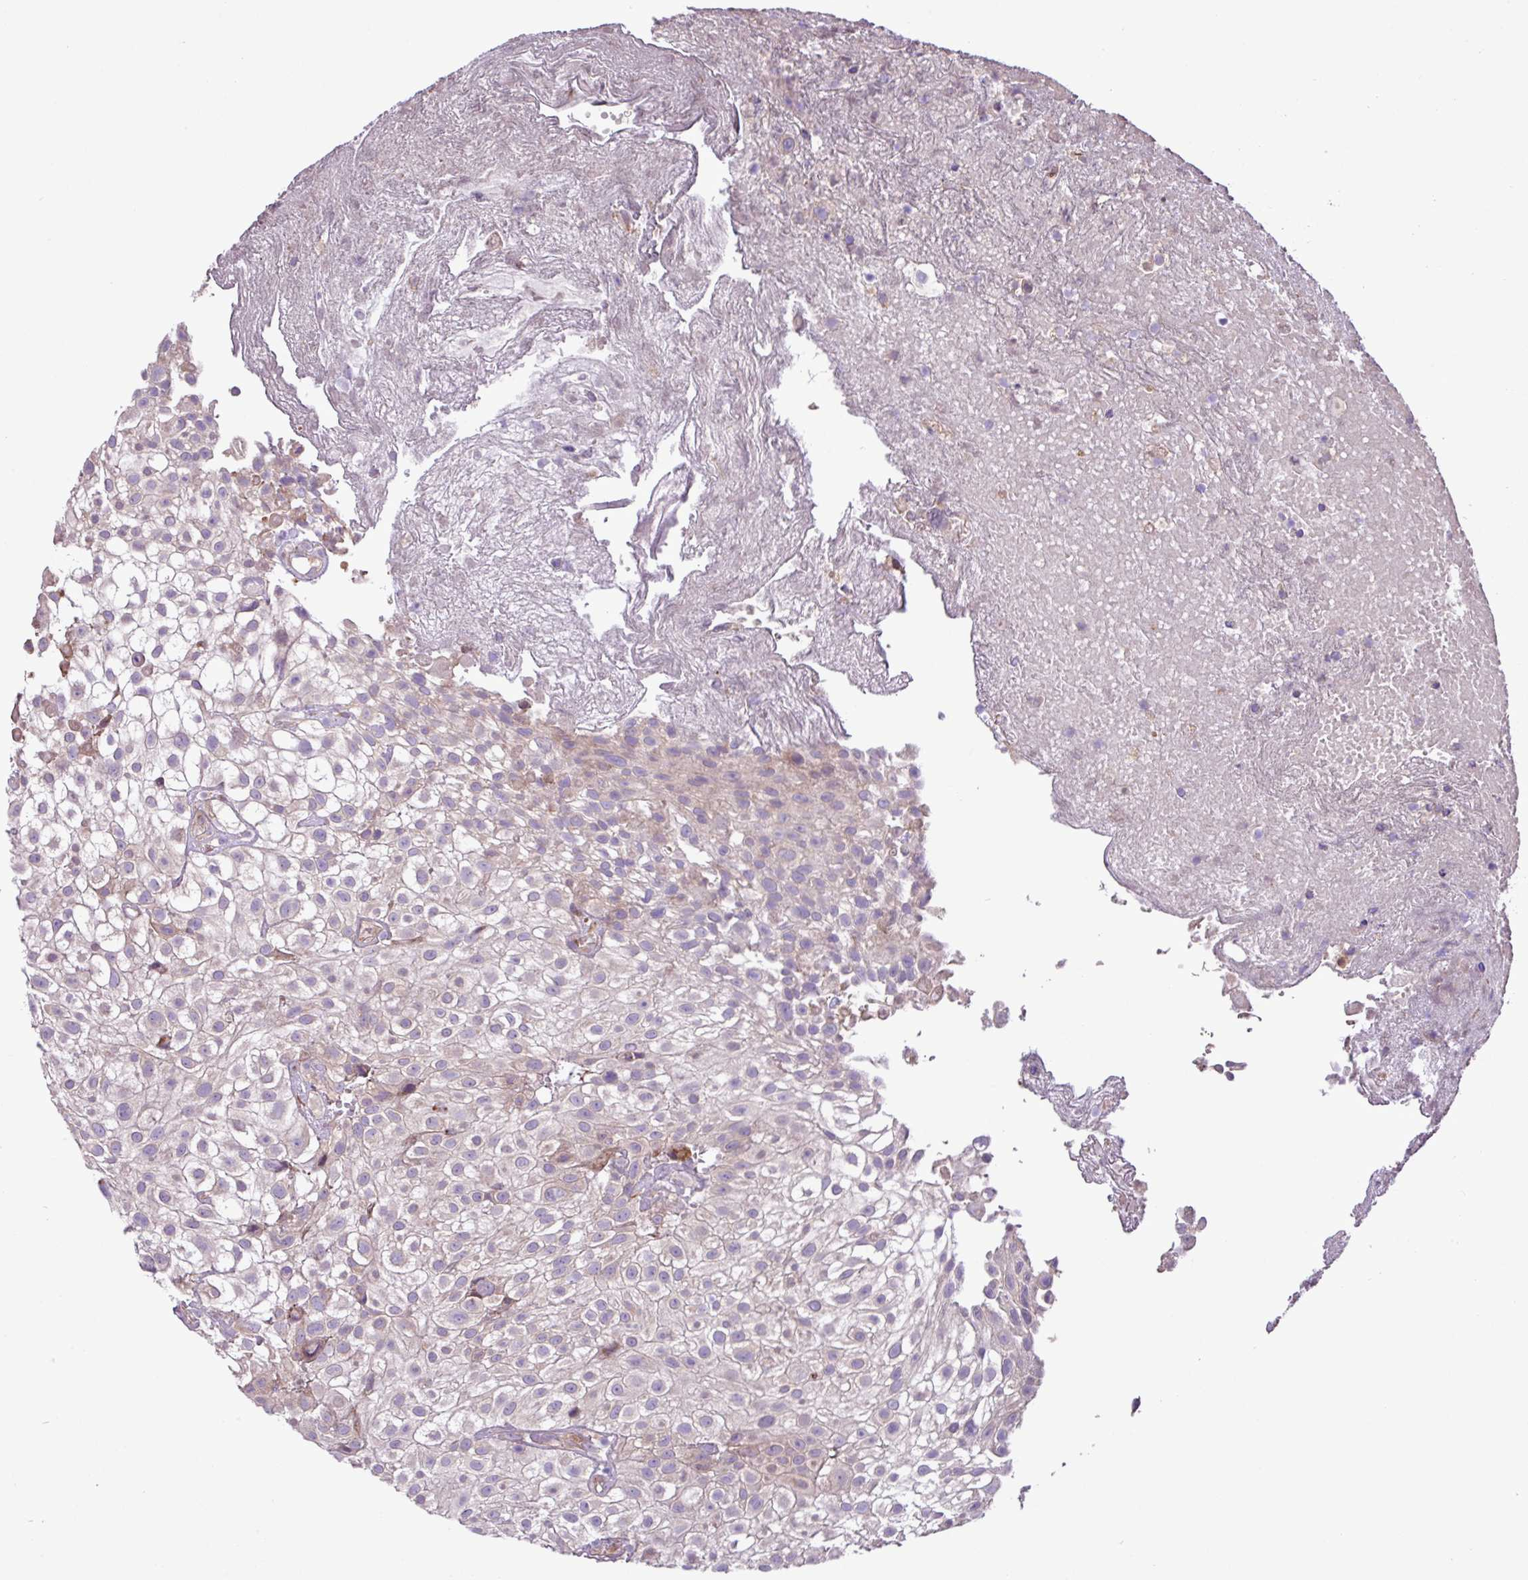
{"staining": {"intensity": "weak", "quantity": "<25%", "location": "cytoplasmic/membranous"}, "tissue": "urothelial cancer", "cell_type": "Tumor cells", "image_type": "cancer", "snomed": [{"axis": "morphology", "description": "Urothelial carcinoma, High grade"}, {"axis": "topography", "description": "Urinary bladder"}], "caption": "DAB immunohistochemical staining of human urothelial cancer exhibits no significant positivity in tumor cells.", "gene": "MEGF6", "patient": {"sex": "male", "age": 56}}